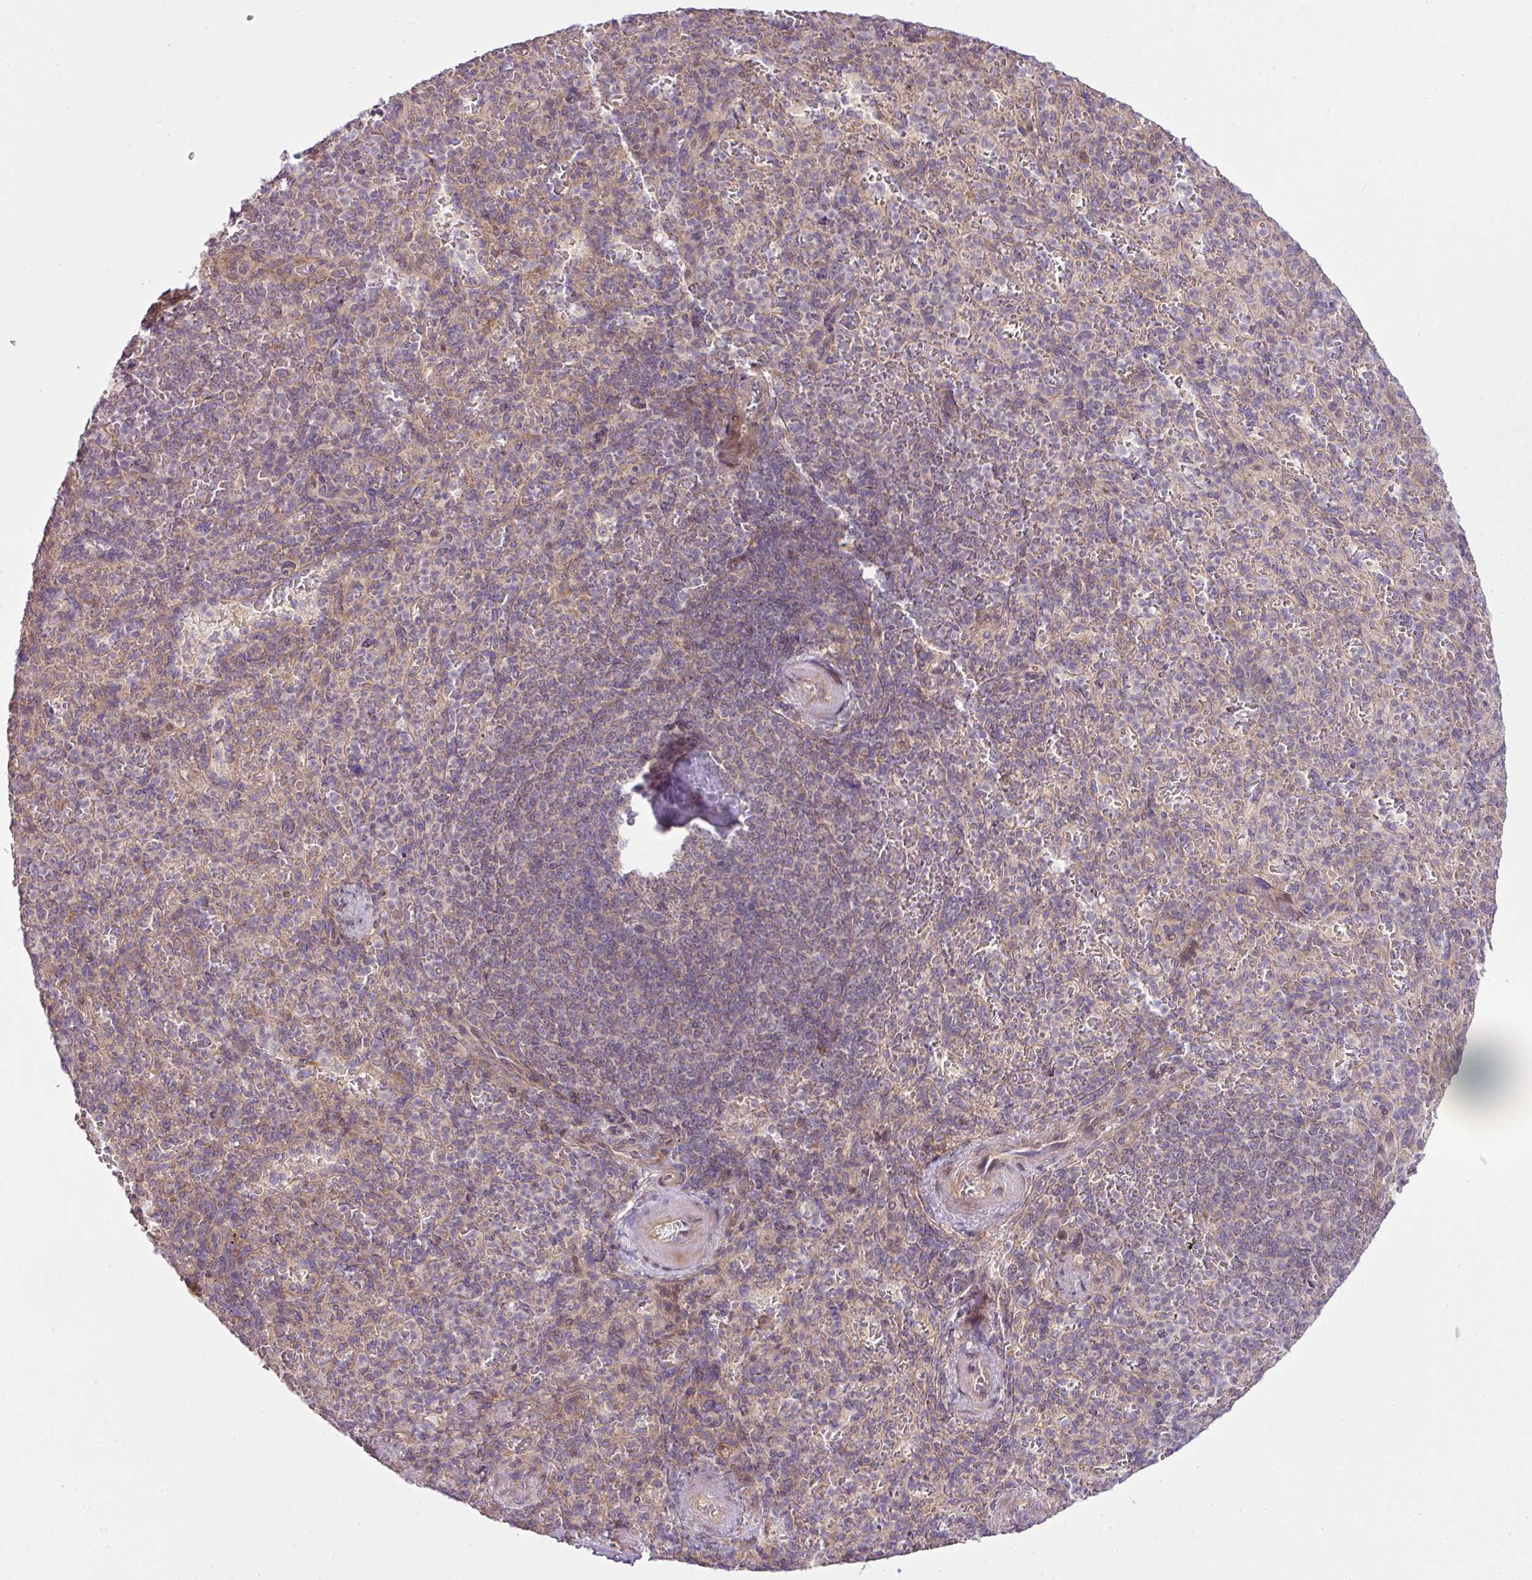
{"staining": {"intensity": "weak", "quantity": "<25%", "location": "cytoplasmic/membranous"}, "tissue": "spleen", "cell_type": "Cells in red pulp", "image_type": "normal", "snomed": [{"axis": "morphology", "description": "Normal tissue, NOS"}, {"axis": "topography", "description": "Spleen"}], "caption": "Cells in red pulp show no significant expression in unremarkable spleen.", "gene": "COX18", "patient": {"sex": "female", "age": 74}}